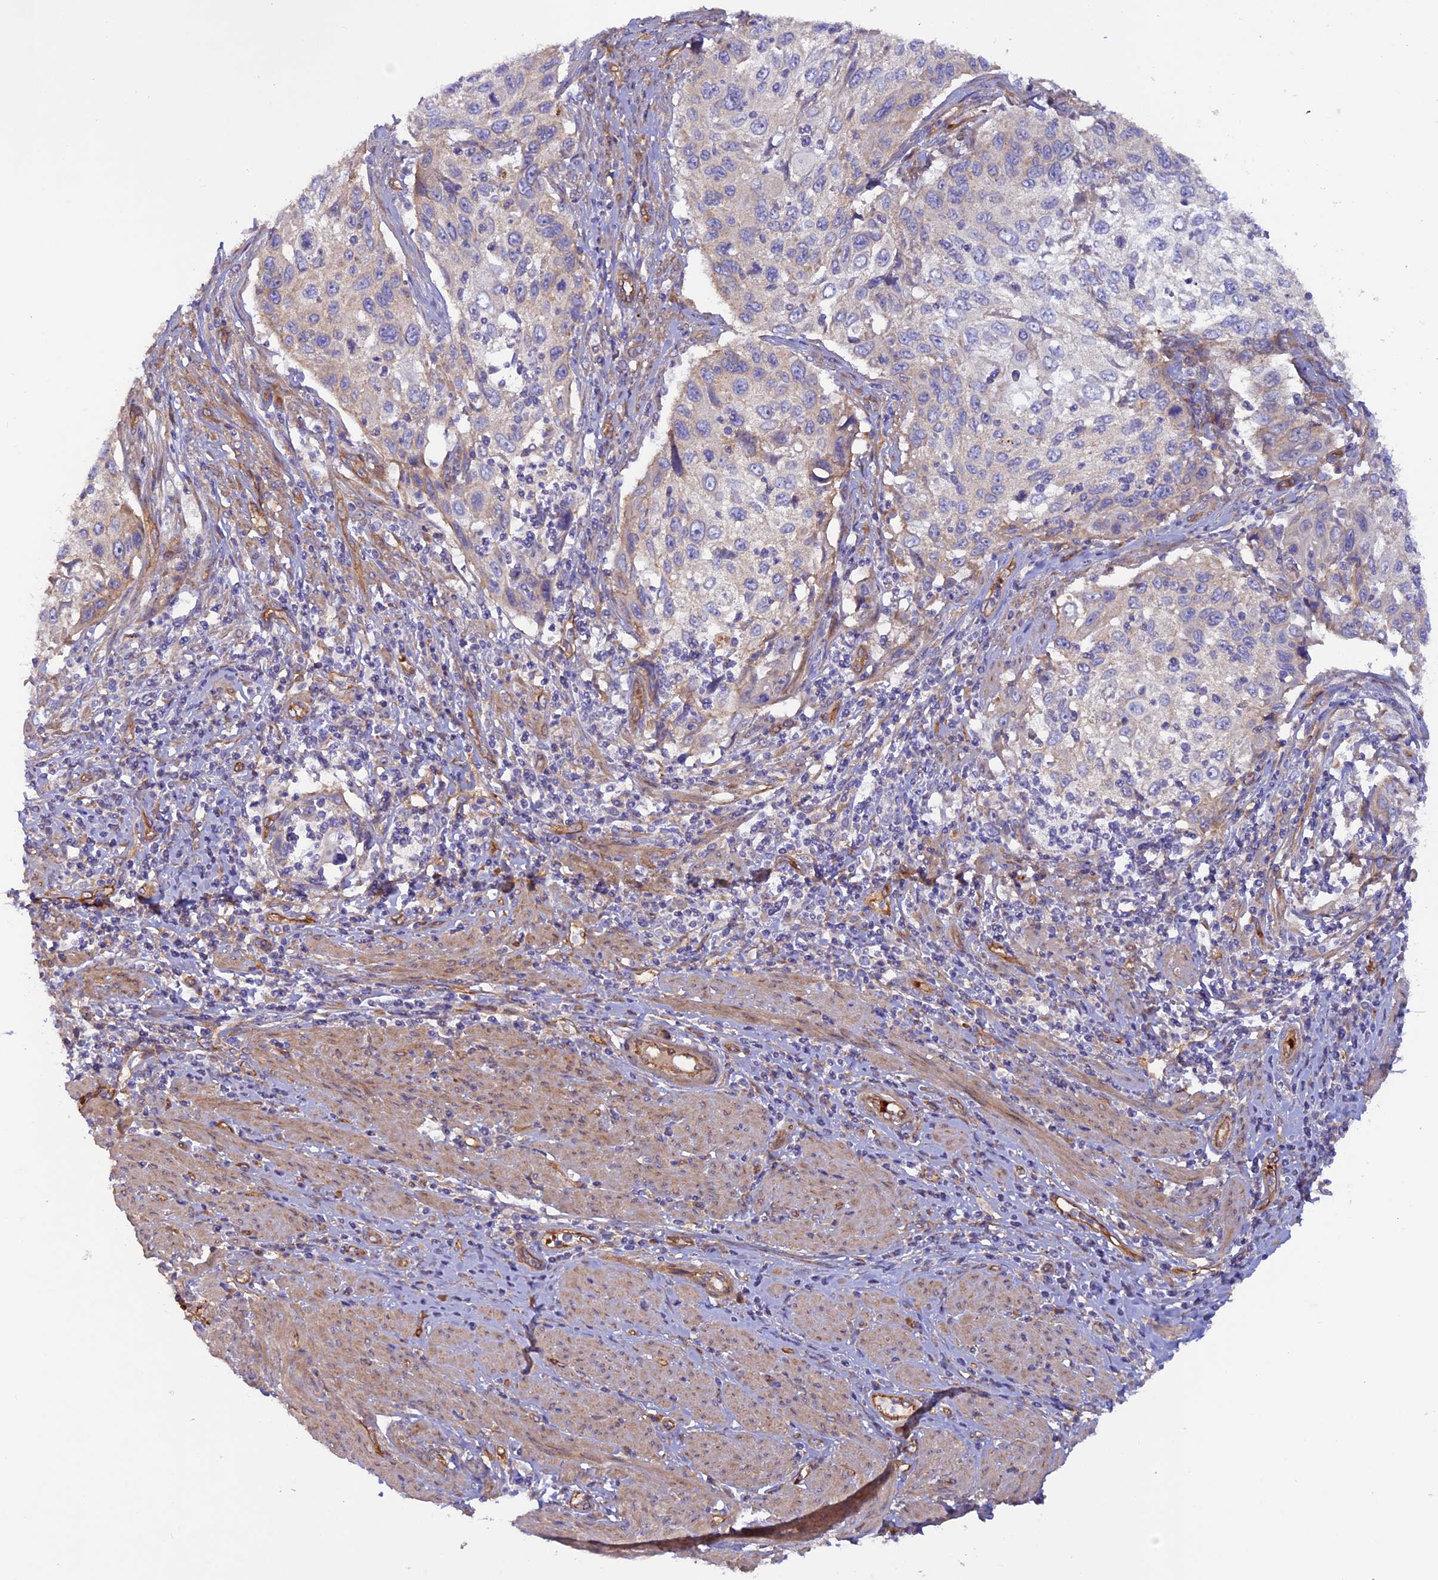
{"staining": {"intensity": "negative", "quantity": "none", "location": "none"}, "tissue": "cervical cancer", "cell_type": "Tumor cells", "image_type": "cancer", "snomed": [{"axis": "morphology", "description": "Squamous cell carcinoma, NOS"}, {"axis": "topography", "description": "Cervix"}], "caption": "This is a photomicrograph of immunohistochemistry (IHC) staining of cervical cancer, which shows no positivity in tumor cells. (IHC, brightfield microscopy, high magnification).", "gene": "DUS3L", "patient": {"sex": "female", "age": 70}}